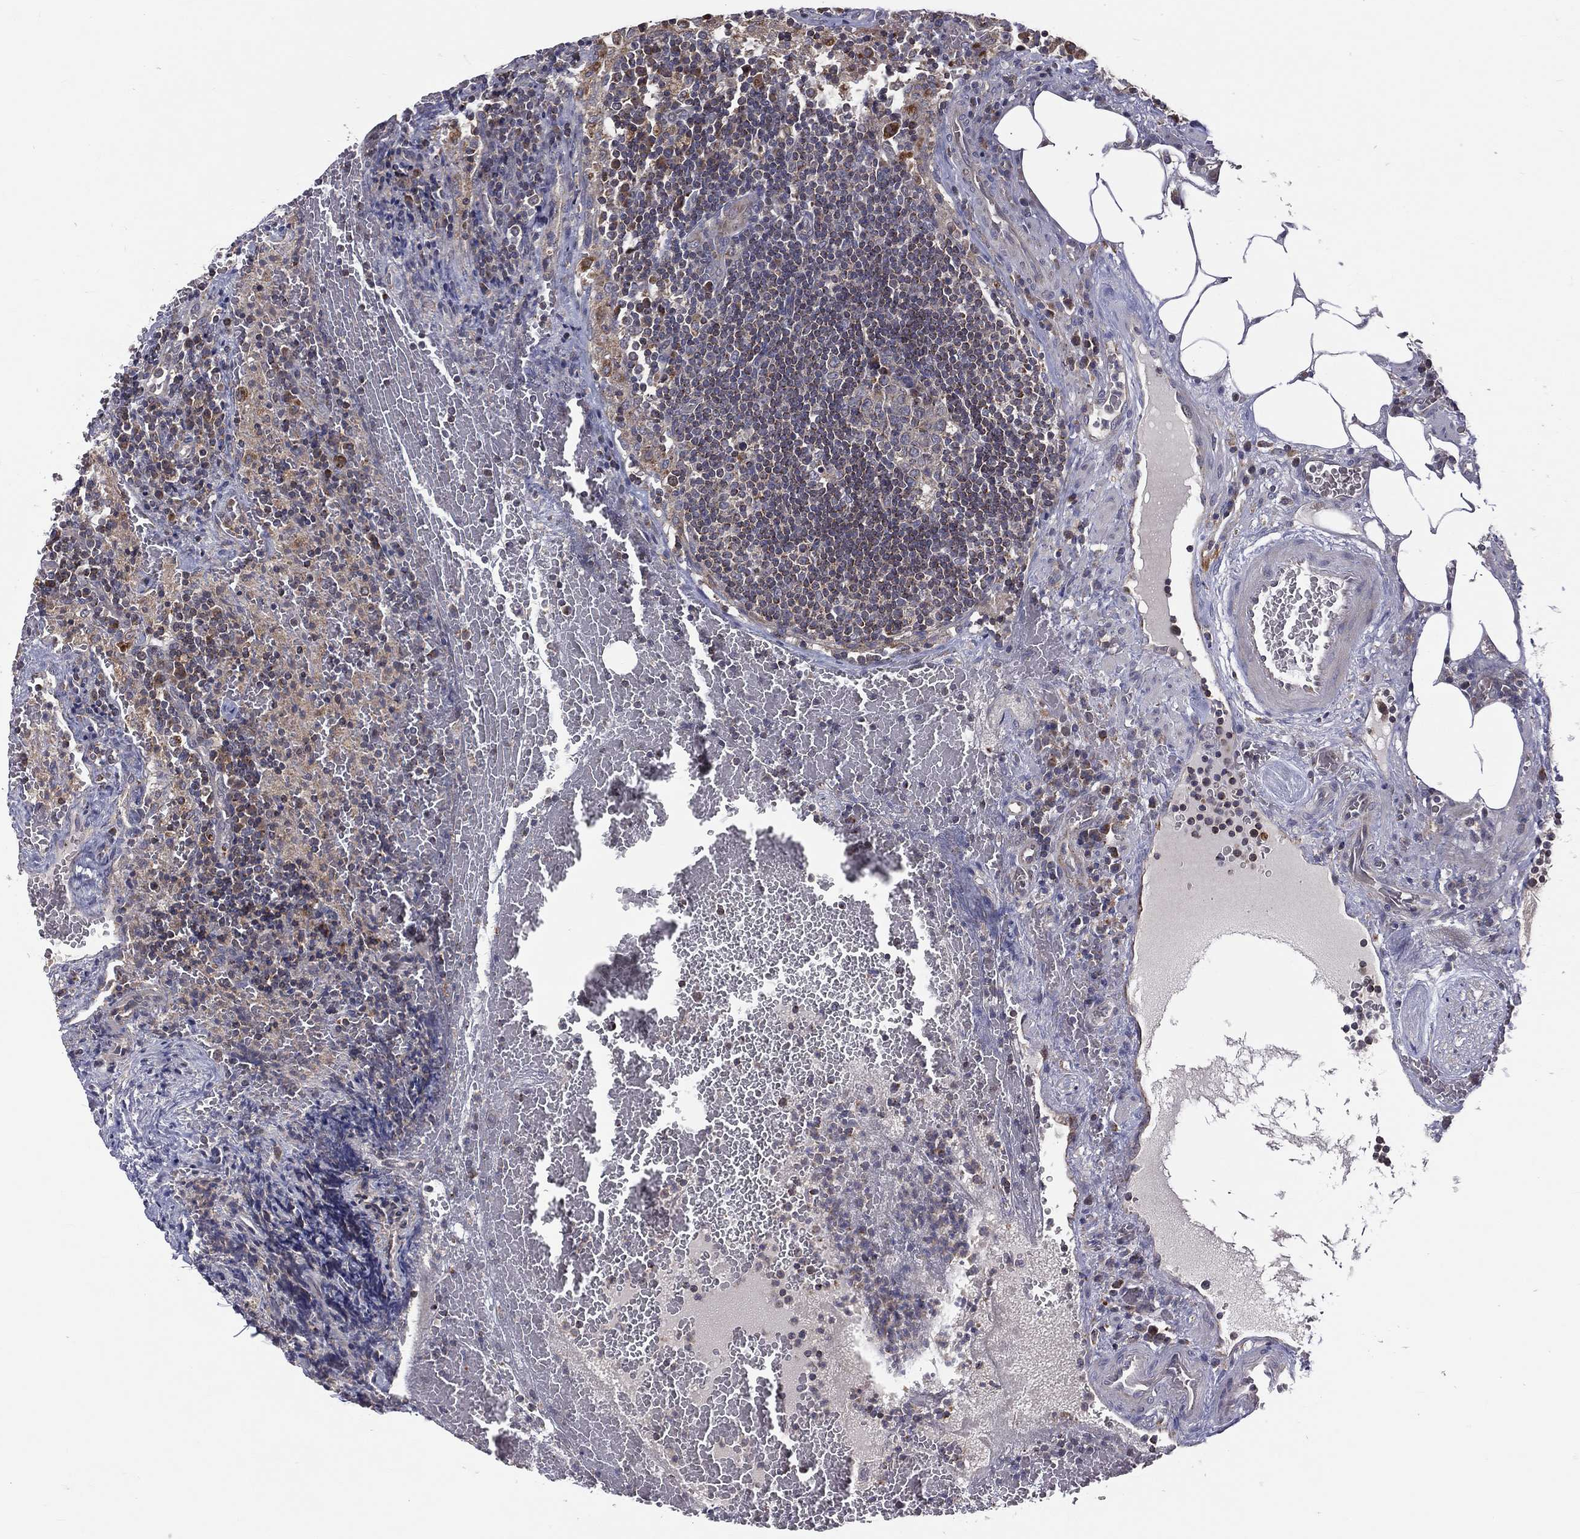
{"staining": {"intensity": "negative", "quantity": "none", "location": "none"}, "tissue": "lymph node", "cell_type": "Germinal center cells", "image_type": "normal", "snomed": [{"axis": "morphology", "description": "Normal tissue, NOS"}, {"axis": "topography", "description": "Lymph node"}], "caption": "This is an immunohistochemistry photomicrograph of unremarkable human lymph node. There is no staining in germinal center cells.", "gene": "STARD3", "patient": {"sex": "male", "age": 63}}